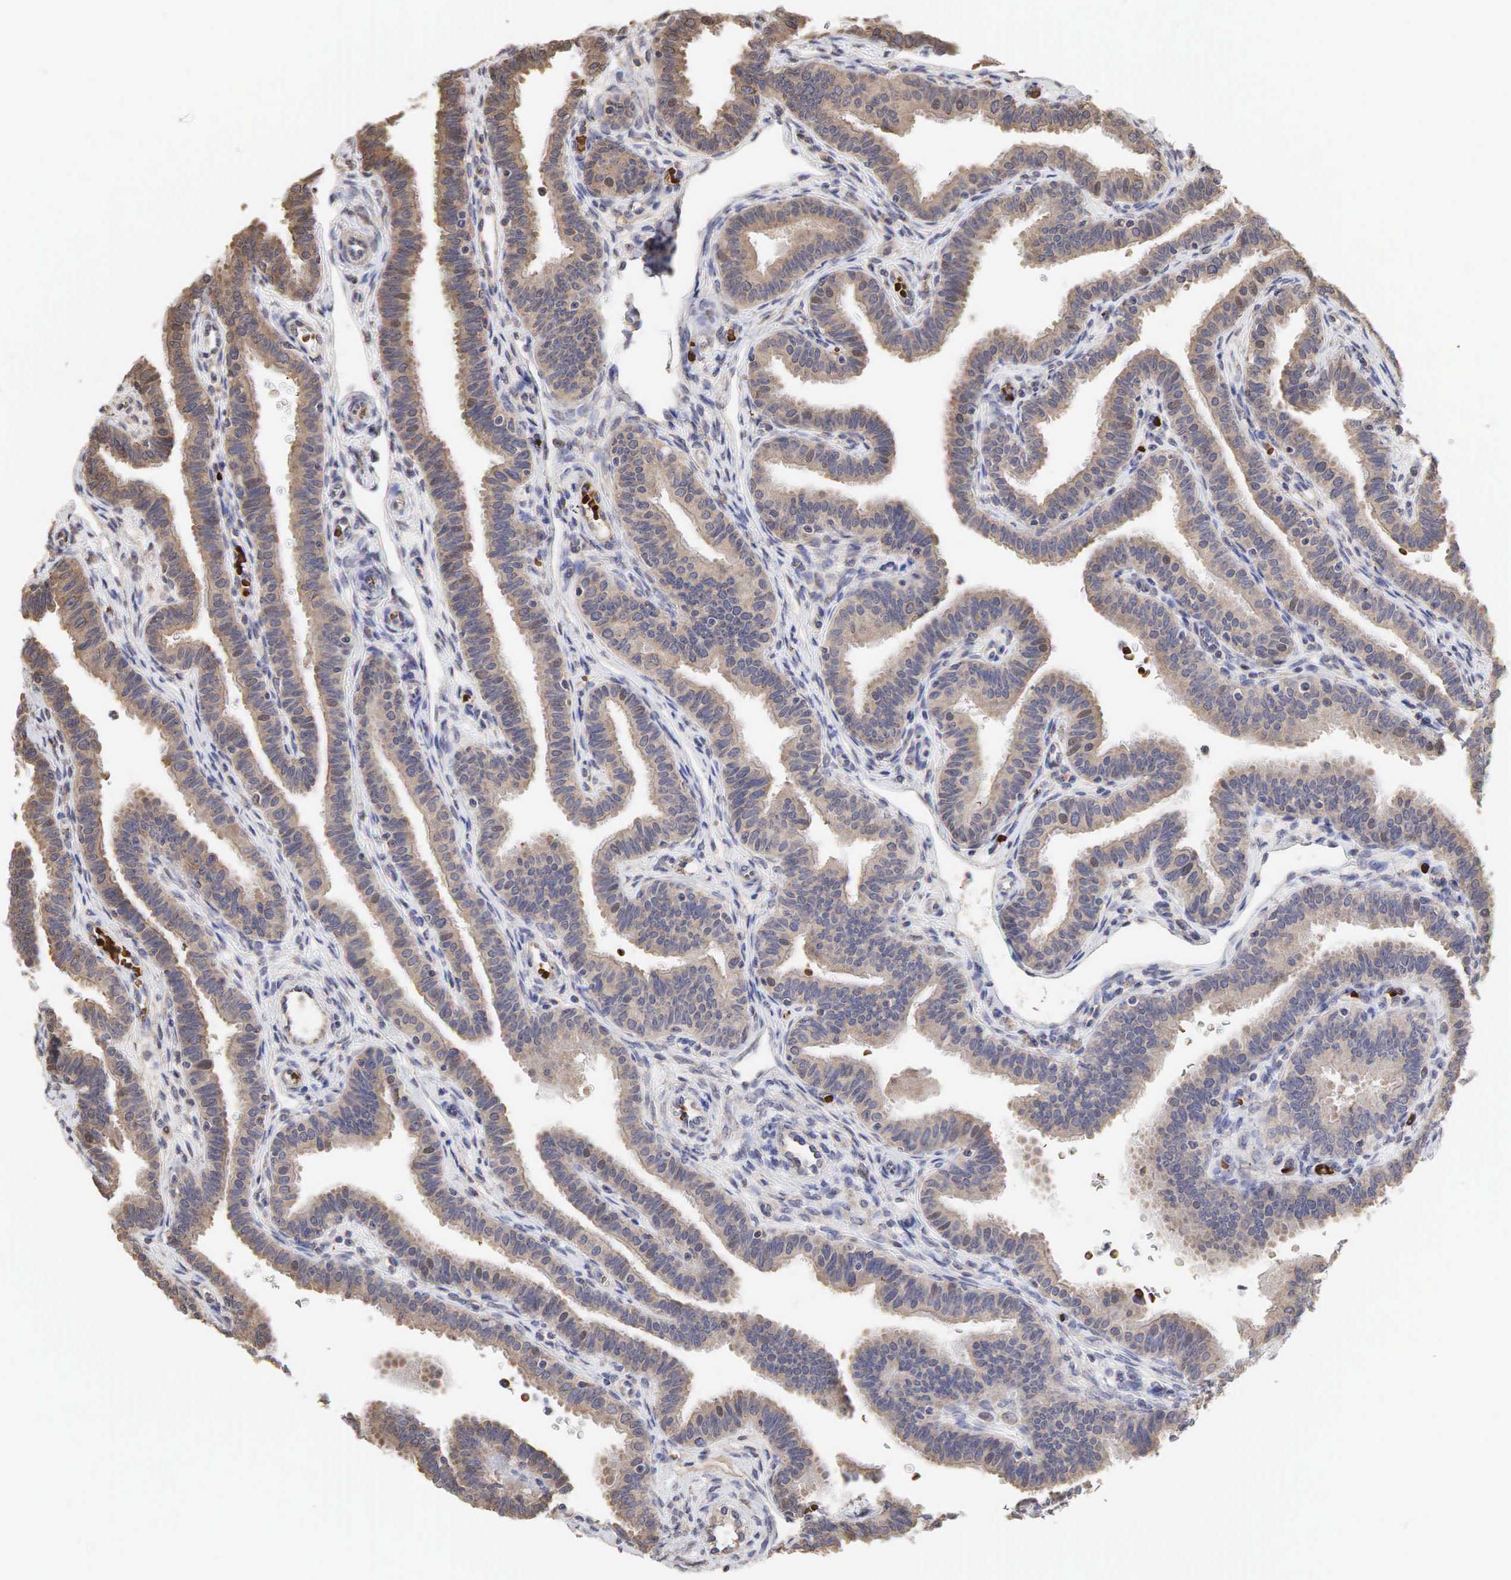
{"staining": {"intensity": "moderate", "quantity": ">75%", "location": "cytoplasmic/membranous"}, "tissue": "fallopian tube", "cell_type": "Glandular cells", "image_type": "normal", "snomed": [{"axis": "morphology", "description": "Normal tissue, NOS"}, {"axis": "topography", "description": "Fallopian tube"}], "caption": "Immunohistochemical staining of unremarkable fallopian tube reveals medium levels of moderate cytoplasmic/membranous expression in approximately >75% of glandular cells.", "gene": "PABPC5", "patient": {"sex": "female", "age": 32}}